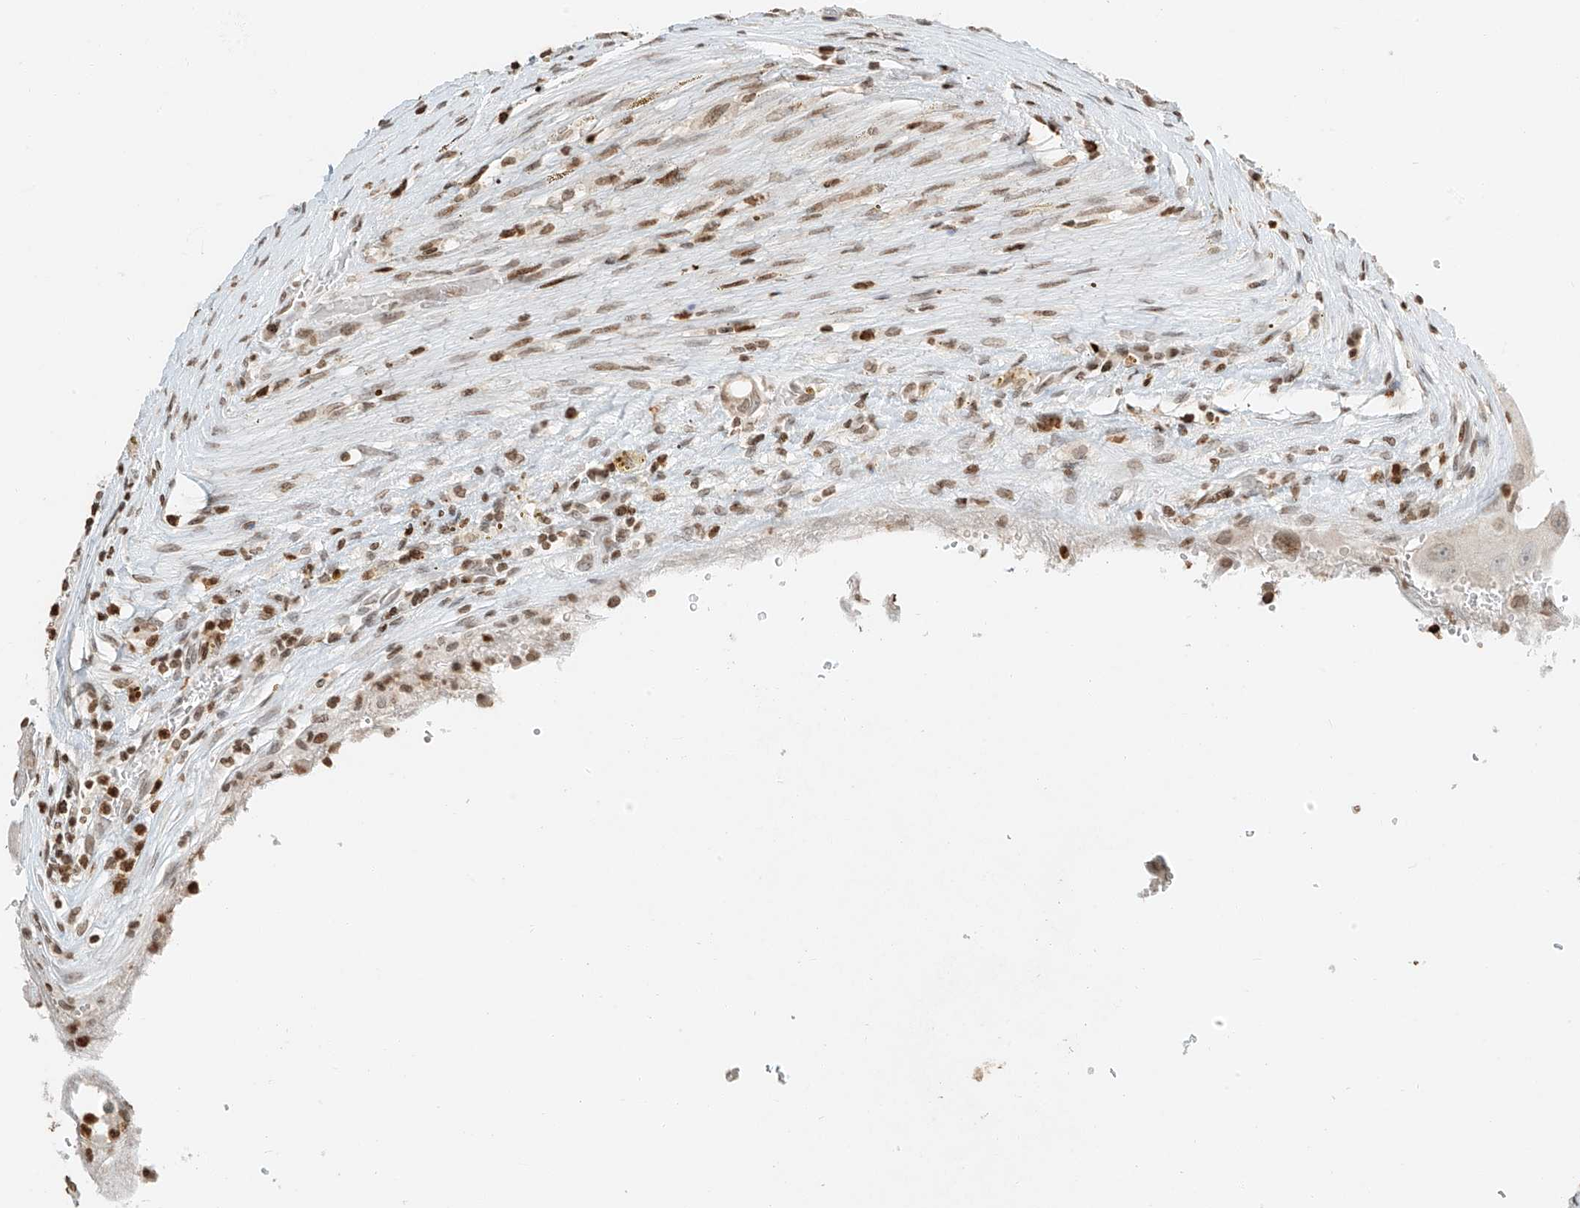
{"staining": {"intensity": "moderate", "quantity": ">75%", "location": "nuclear"}, "tissue": "thyroid cancer", "cell_type": "Tumor cells", "image_type": "cancer", "snomed": [{"axis": "morphology", "description": "Papillary adenocarcinoma, NOS"}, {"axis": "topography", "description": "Thyroid gland"}], "caption": "Approximately >75% of tumor cells in thyroid cancer display moderate nuclear protein positivity as visualized by brown immunohistochemical staining.", "gene": "C17orf58", "patient": {"sex": "male", "age": 77}}